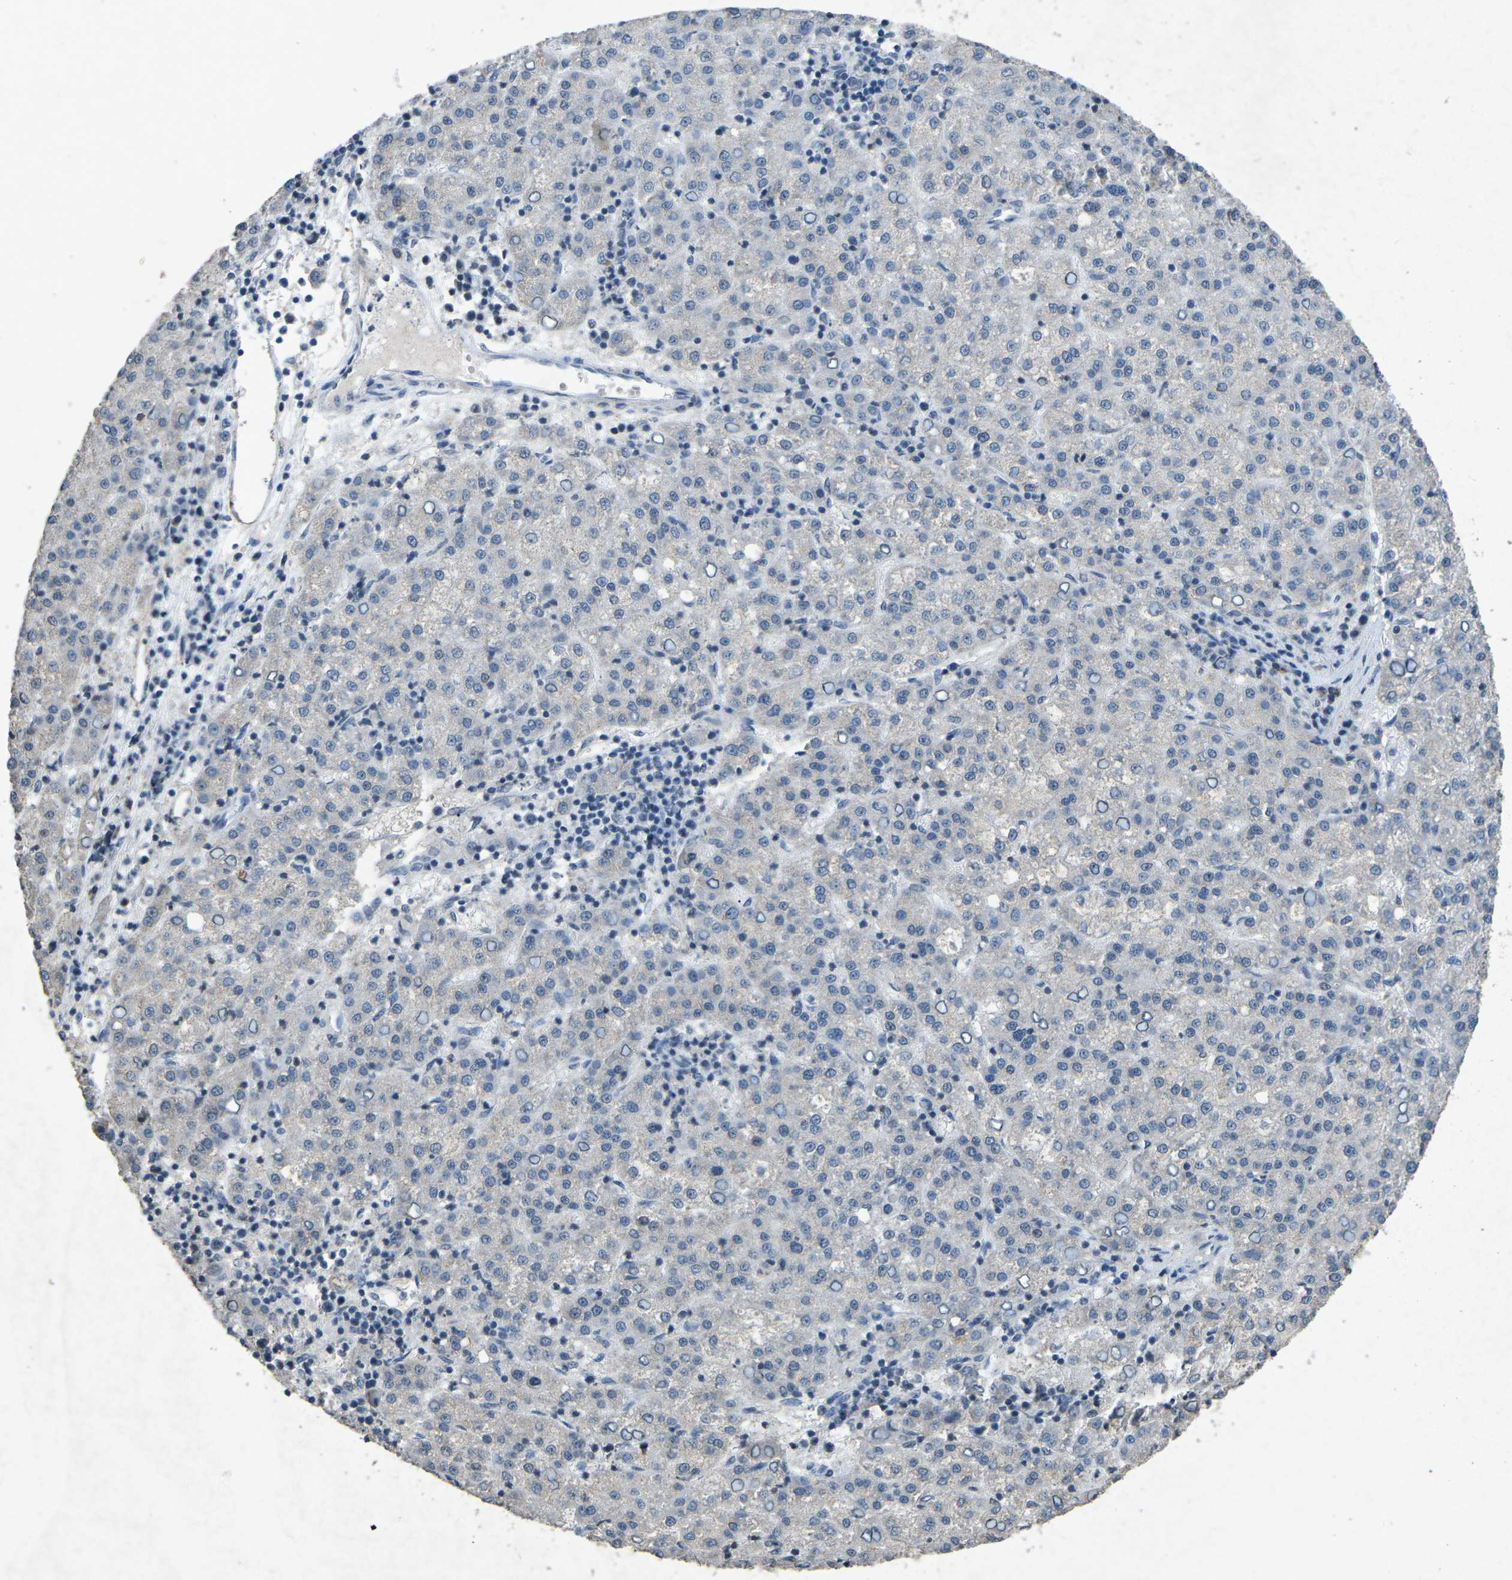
{"staining": {"intensity": "negative", "quantity": "none", "location": "none"}, "tissue": "liver cancer", "cell_type": "Tumor cells", "image_type": "cancer", "snomed": [{"axis": "morphology", "description": "Carcinoma, Hepatocellular, NOS"}, {"axis": "topography", "description": "Liver"}], "caption": "An immunohistochemistry (IHC) histopathology image of hepatocellular carcinoma (liver) is shown. There is no staining in tumor cells of hepatocellular carcinoma (liver).", "gene": "A1BG", "patient": {"sex": "female", "age": 58}}